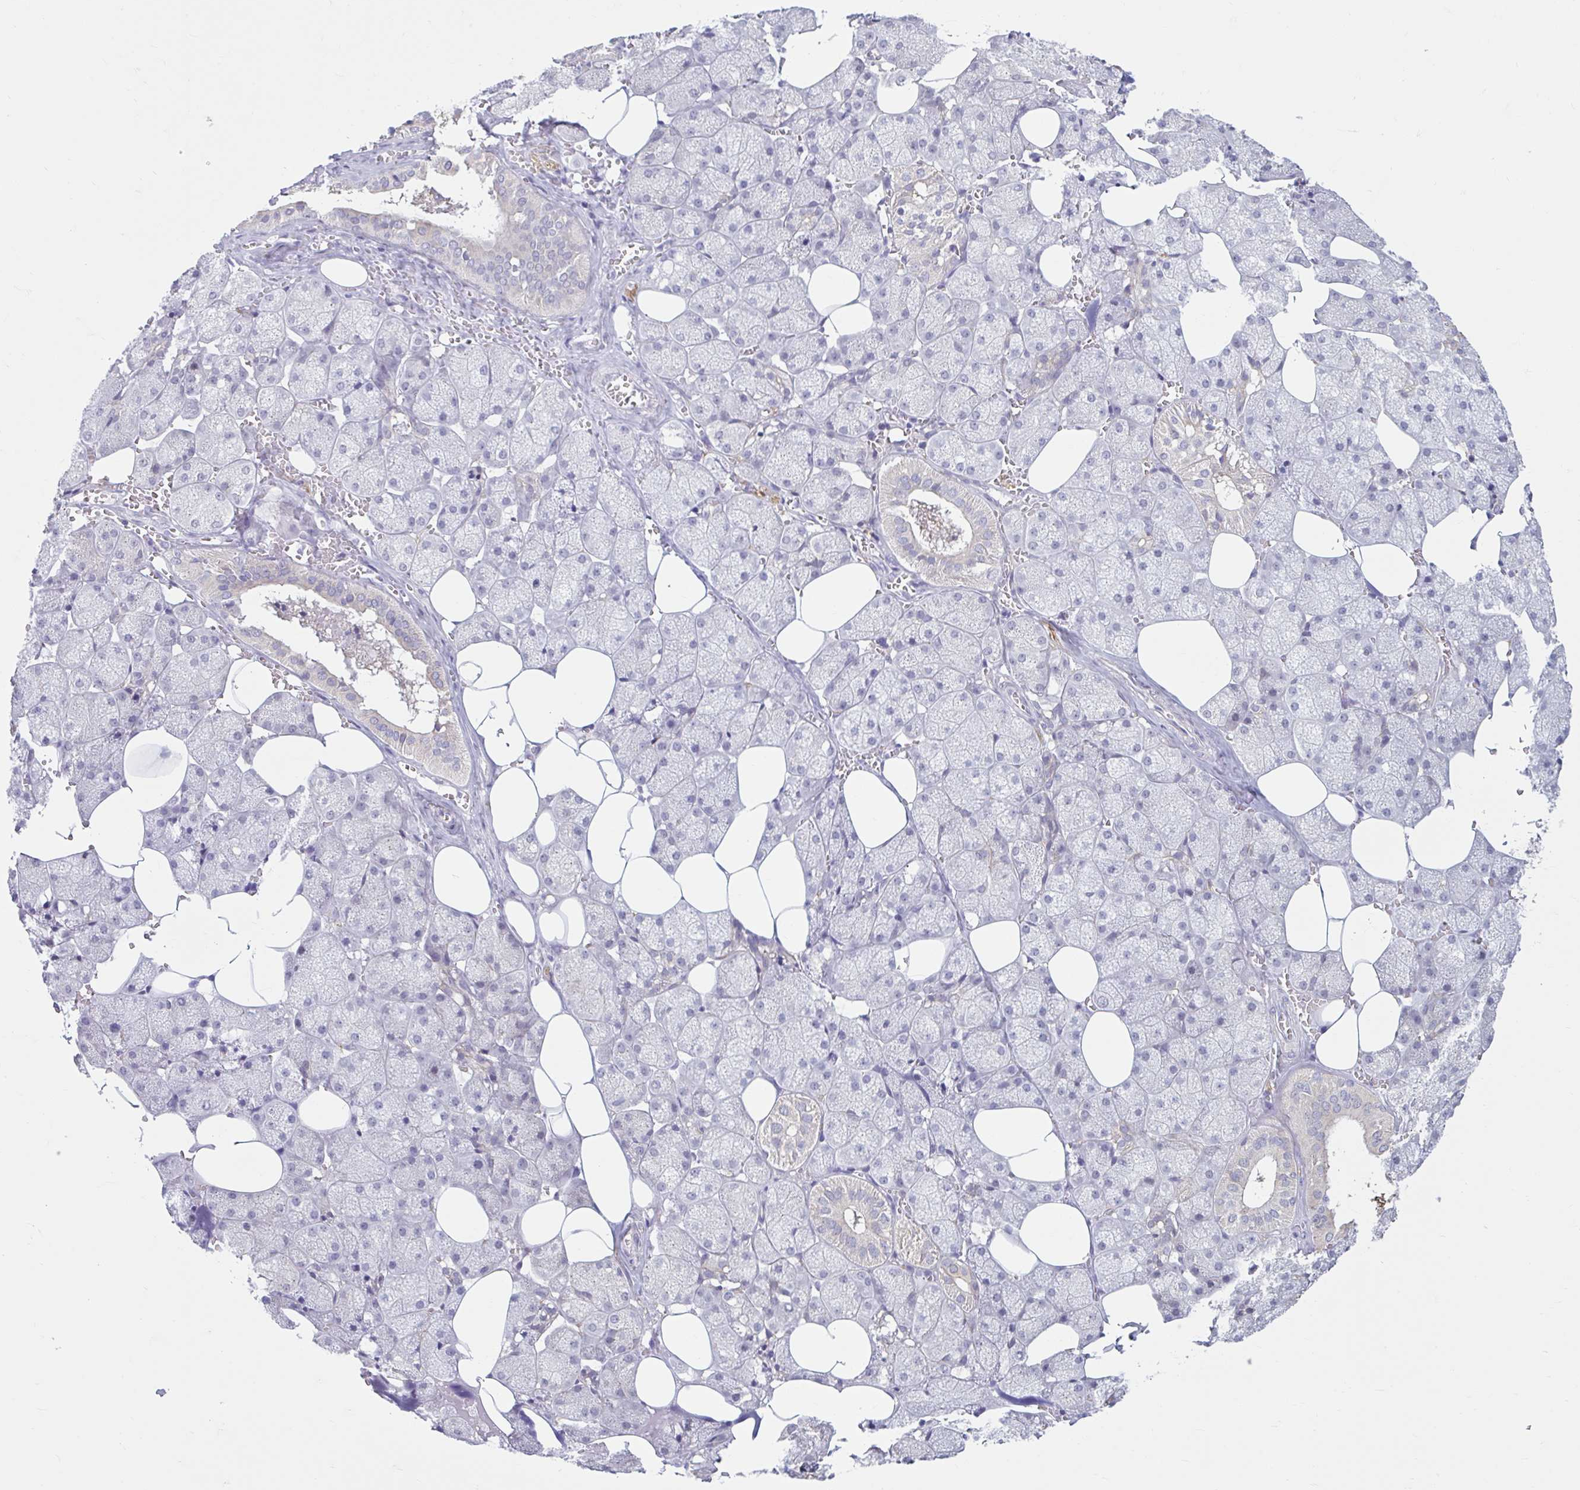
{"staining": {"intensity": "weak", "quantity": "<25%", "location": "cytoplasmic/membranous"}, "tissue": "salivary gland", "cell_type": "Glandular cells", "image_type": "normal", "snomed": [{"axis": "morphology", "description": "Normal tissue, NOS"}, {"axis": "topography", "description": "Salivary gland"}, {"axis": "topography", "description": "Peripheral nerve tissue"}], "caption": "This micrograph is of normal salivary gland stained with immunohistochemistry to label a protein in brown with the nuclei are counter-stained blue. There is no staining in glandular cells. (Stains: DAB IHC with hematoxylin counter stain, Microscopy: brightfield microscopy at high magnification).", "gene": "CDH19", "patient": {"sex": "male", "age": 38}}